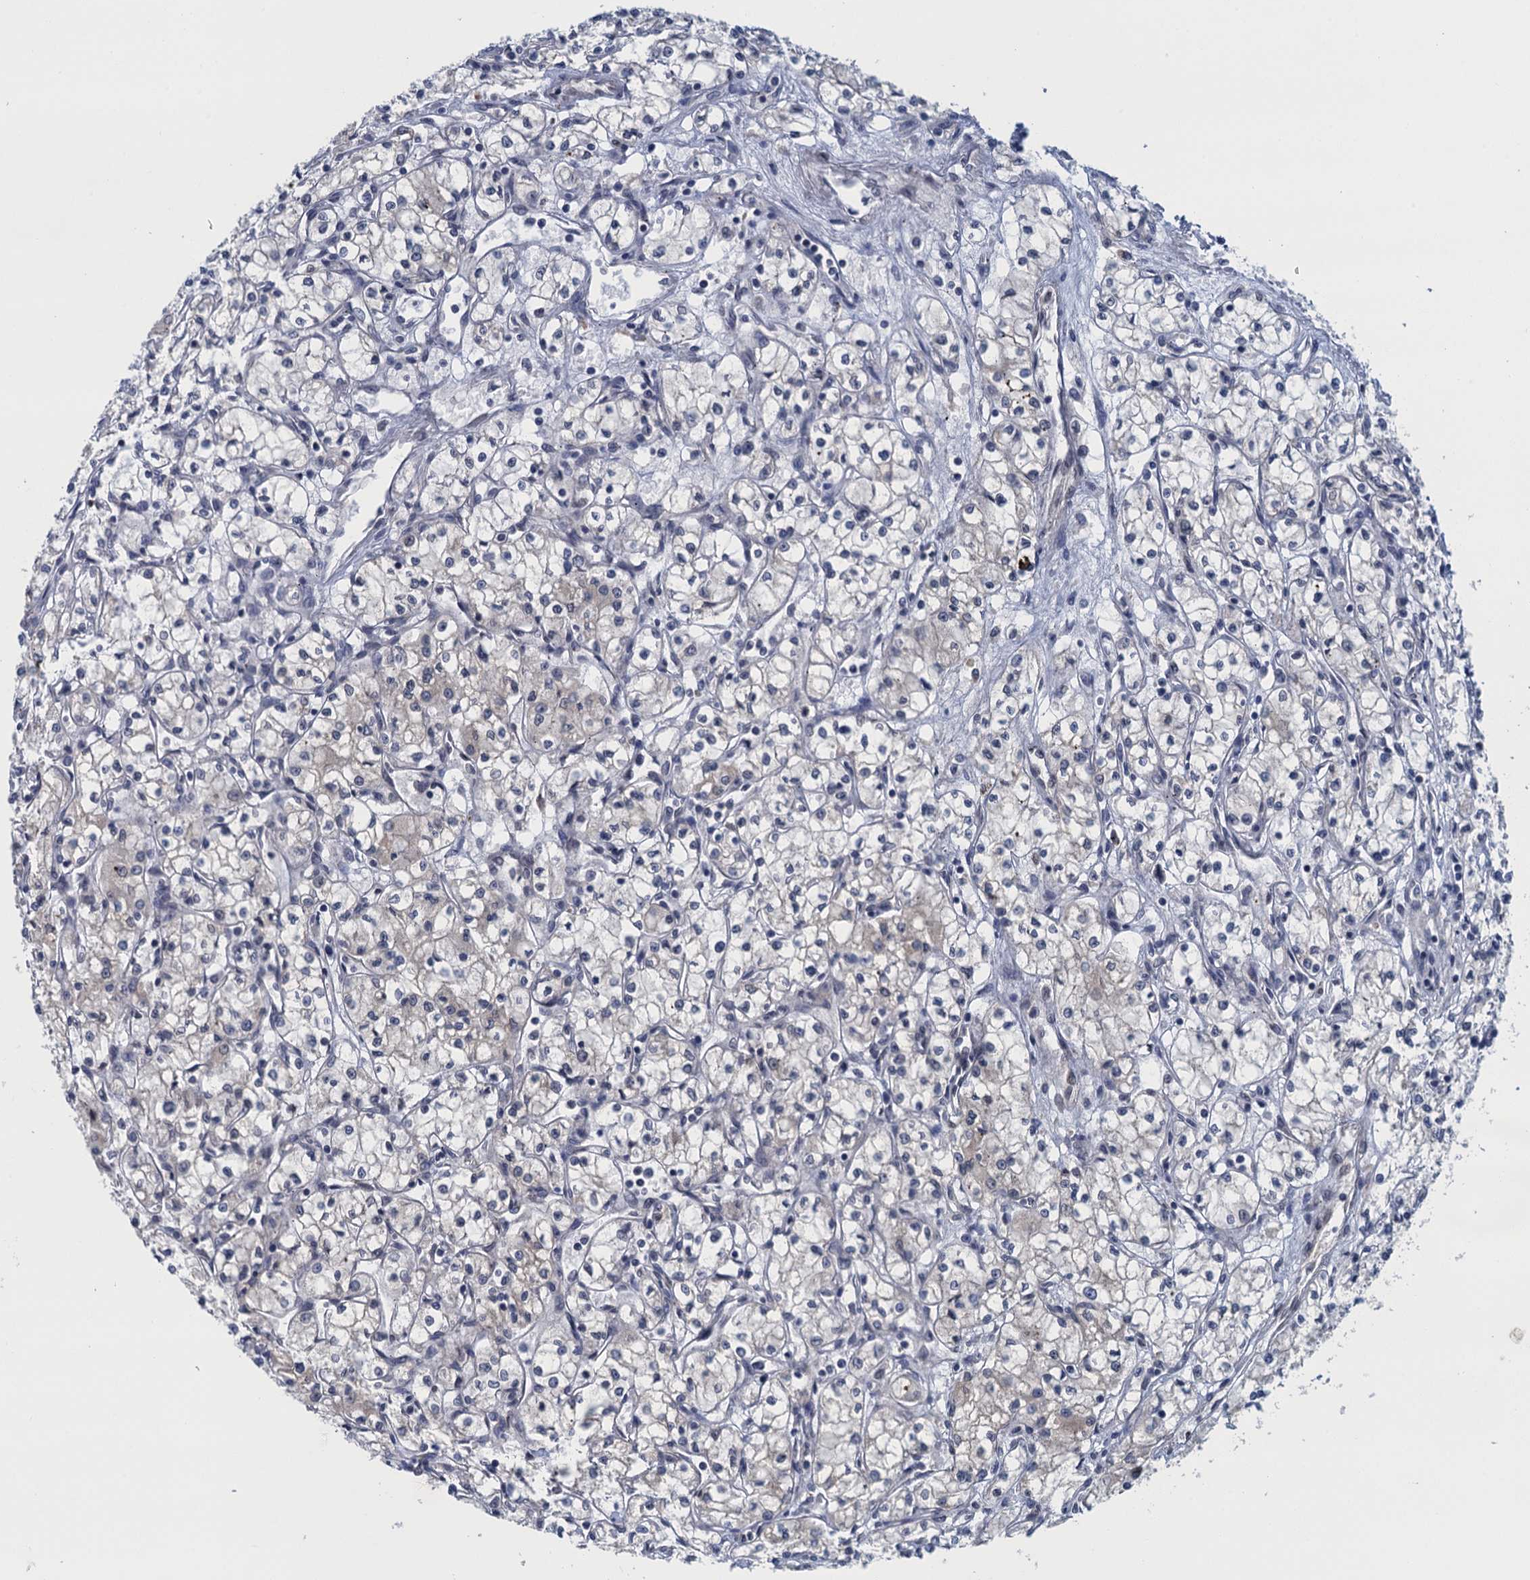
{"staining": {"intensity": "negative", "quantity": "none", "location": "none"}, "tissue": "renal cancer", "cell_type": "Tumor cells", "image_type": "cancer", "snomed": [{"axis": "morphology", "description": "Adenocarcinoma, NOS"}, {"axis": "topography", "description": "Kidney"}], "caption": "Immunohistochemical staining of human renal cancer (adenocarcinoma) reveals no significant staining in tumor cells.", "gene": "CTU2", "patient": {"sex": "male", "age": 59}}